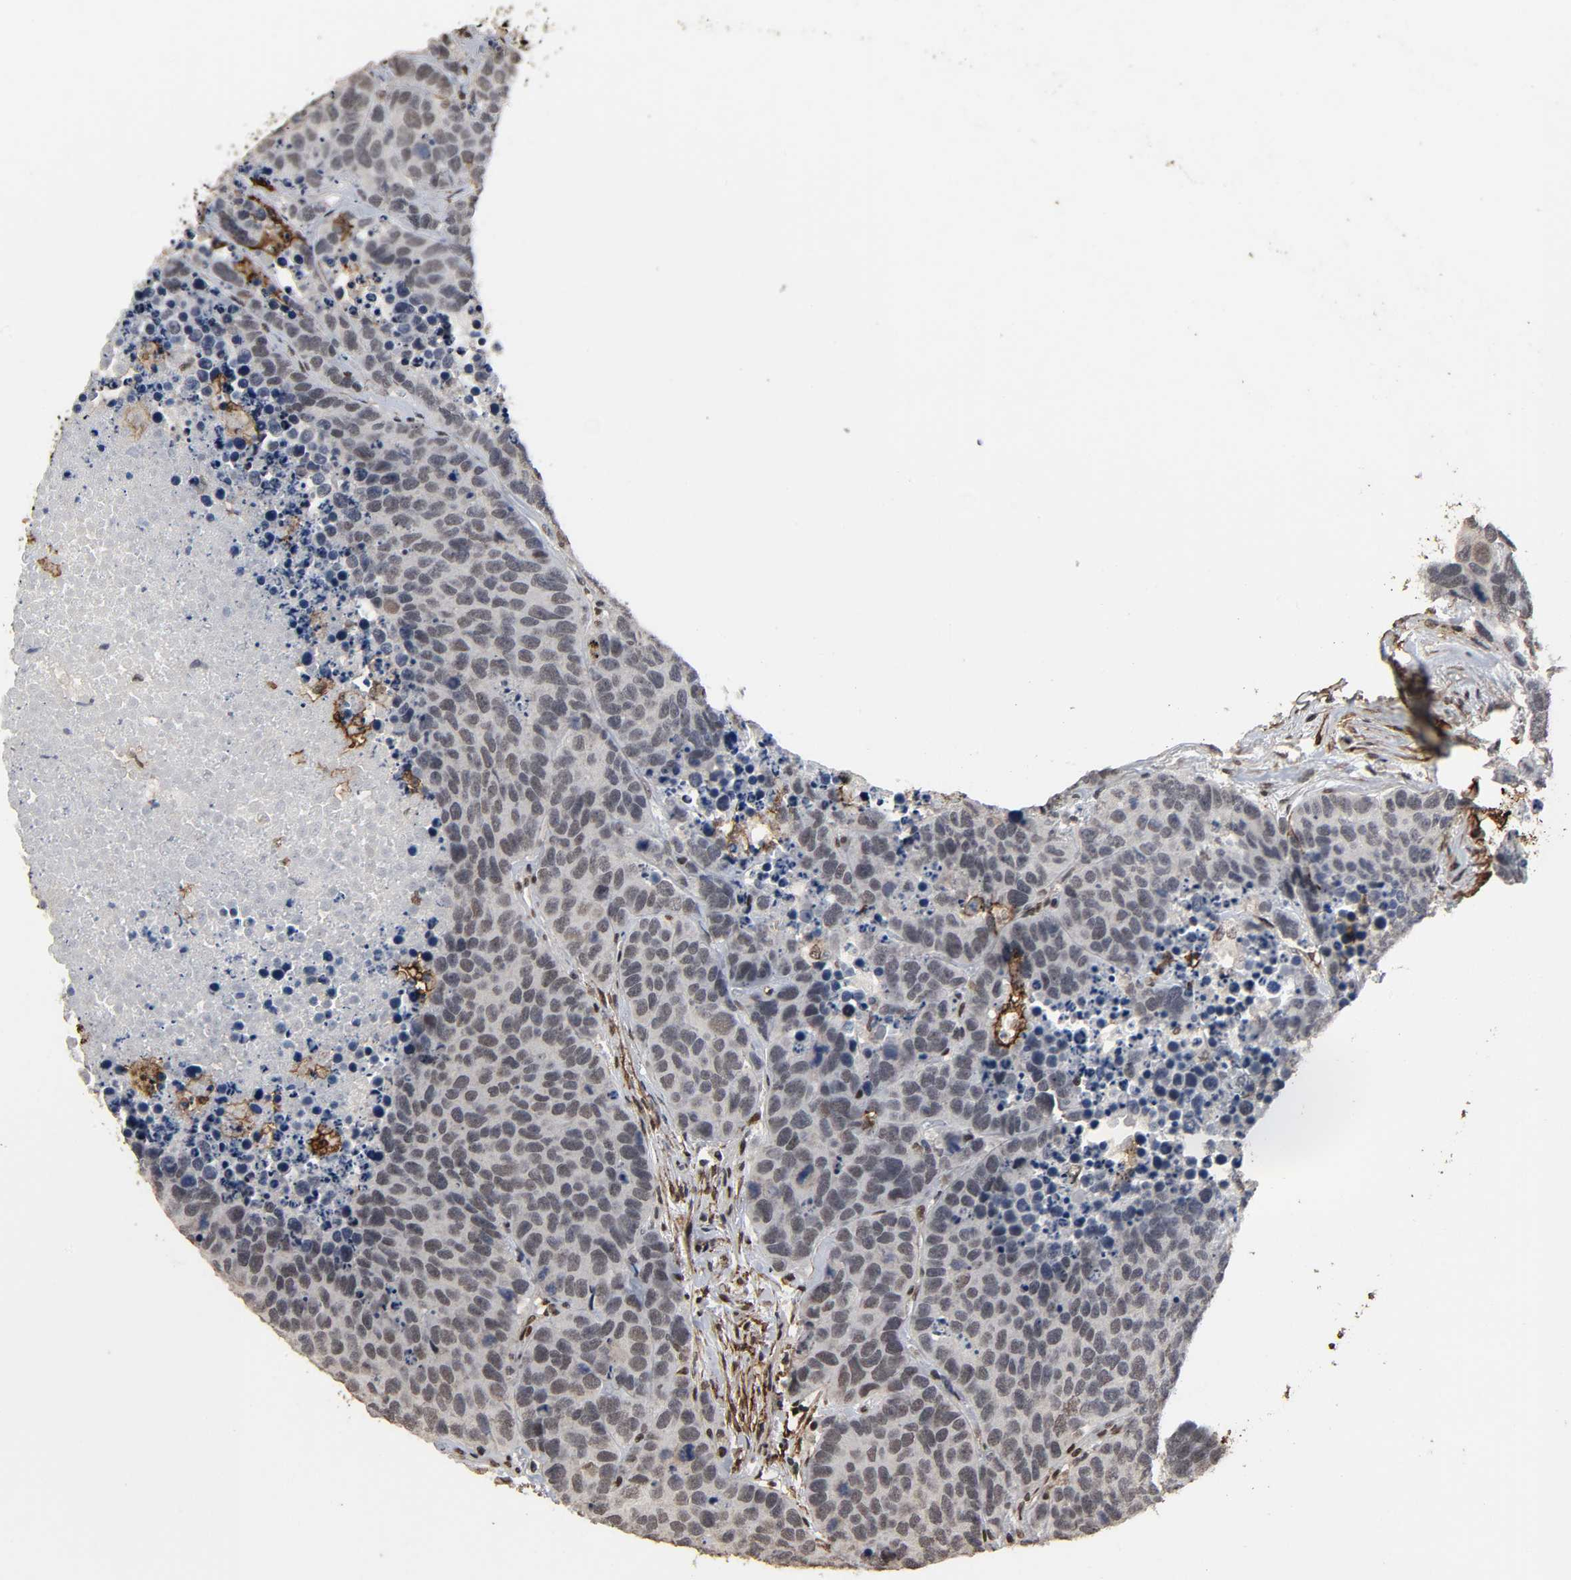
{"staining": {"intensity": "weak", "quantity": ">75%", "location": "nuclear"}, "tissue": "carcinoid", "cell_type": "Tumor cells", "image_type": "cancer", "snomed": [{"axis": "morphology", "description": "Carcinoid, malignant, NOS"}, {"axis": "topography", "description": "Lung"}], "caption": "Immunohistochemistry (DAB (3,3'-diaminobenzidine)) staining of carcinoid shows weak nuclear protein positivity in approximately >75% of tumor cells.", "gene": "AHNAK2", "patient": {"sex": "male", "age": 60}}